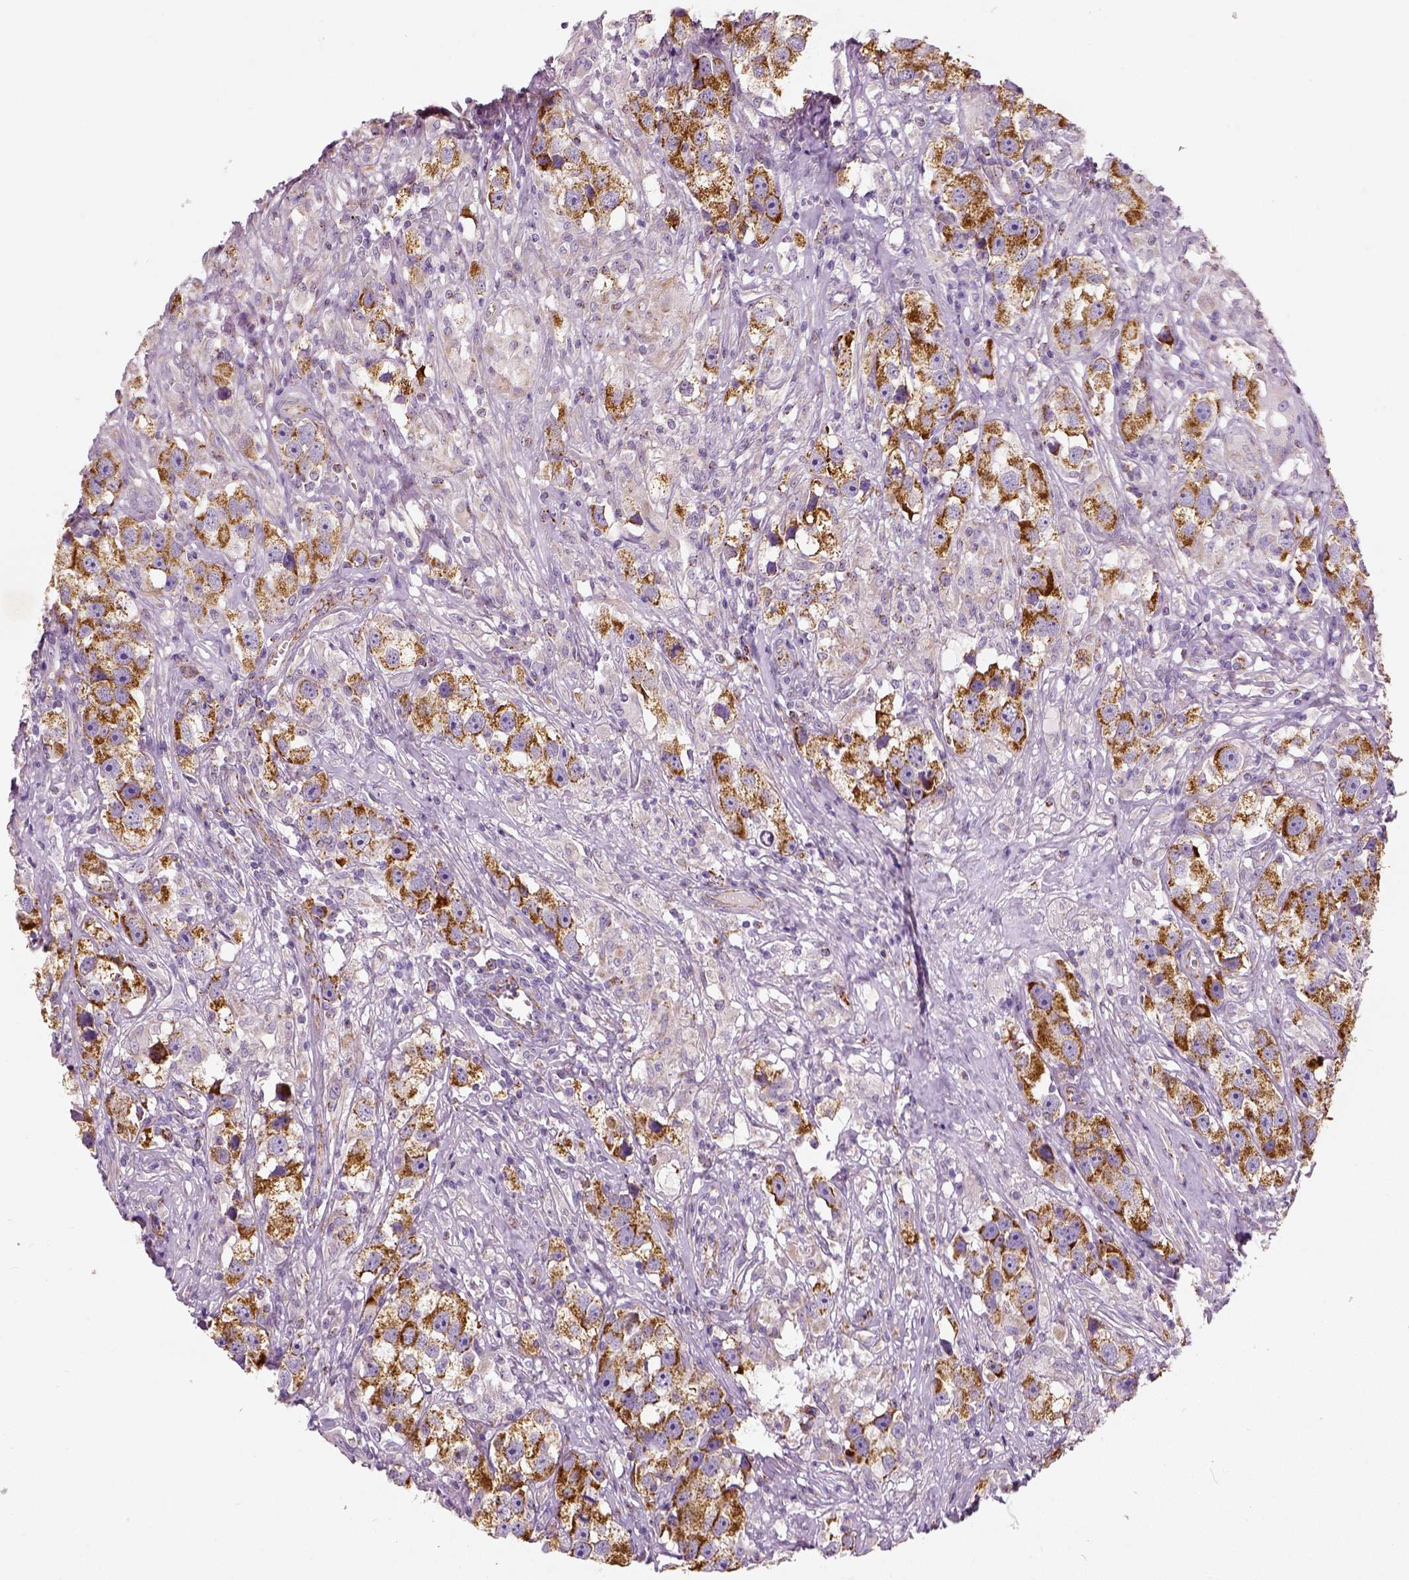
{"staining": {"intensity": "strong", "quantity": ">75%", "location": "cytoplasmic/membranous"}, "tissue": "testis cancer", "cell_type": "Tumor cells", "image_type": "cancer", "snomed": [{"axis": "morphology", "description": "Seminoma, NOS"}, {"axis": "topography", "description": "Testis"}], "caption": "Testis seminoma stained with DAB (3,3'-diaminobenzidine) immunohistochemistry (IHC) reveals high levels of strong cytoplasmic/membranous expression in about >75% of tumor cells.", "gene": "PGAM5", "patient": {"sex": "male", "age": 49}}